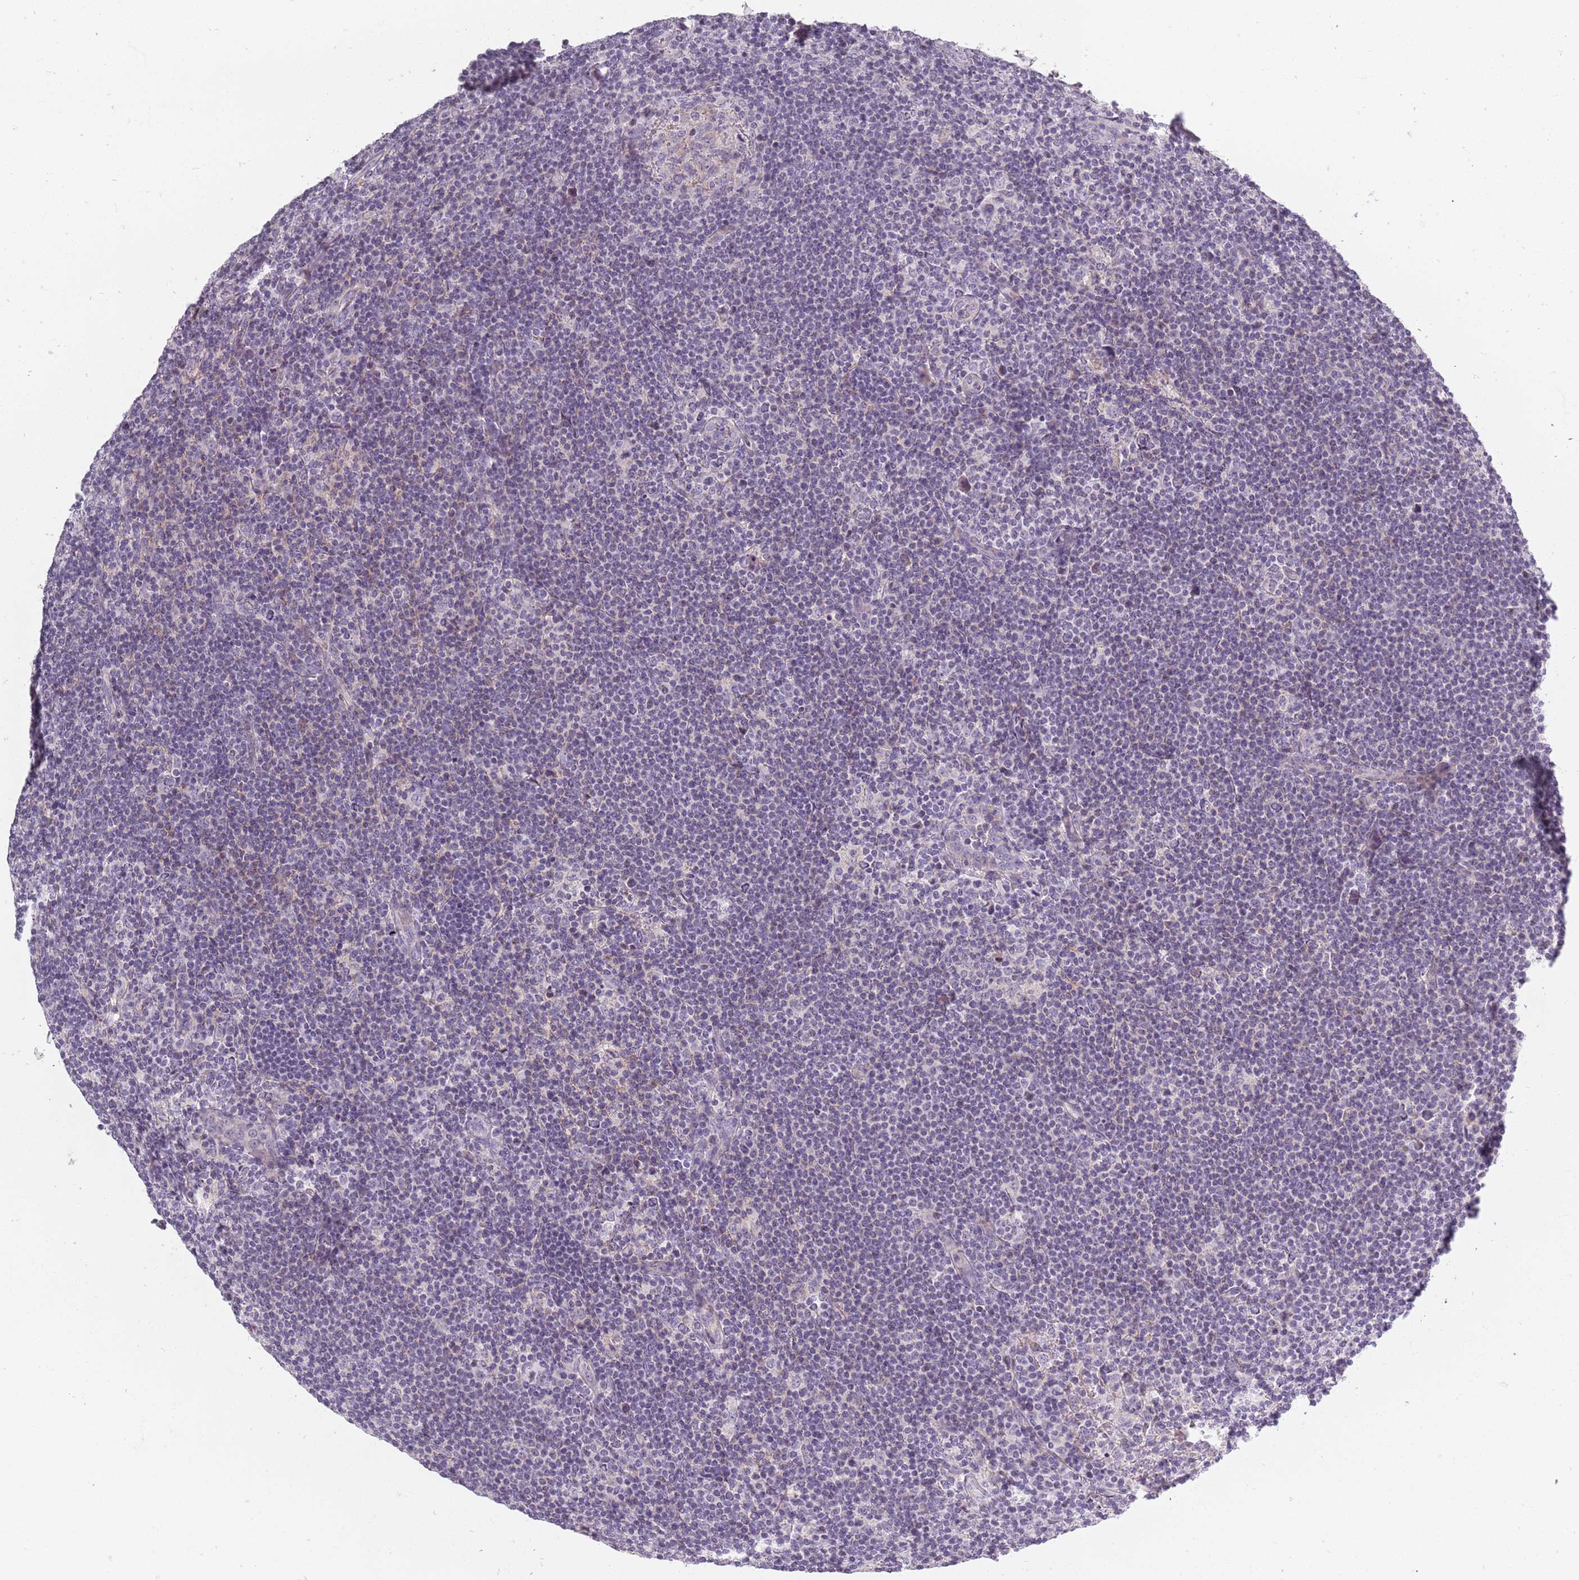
{"staining": {"intensity": "negative", "quantity": "none", "location": "none"}, "tissue": "lymphoma", "cell_type": "Tumor cells", "image_type": "cancer", "snomed": [{"axis": "morphology", "description": "Hodgkin's disease, NOS"}, {"axis": "topography", "description": "Lymph node"}], "caption": "Photomicrograph shows no protein staining in tumor cells of lymphoma tissue.", "gene": "SYNGR3", "patient": {"sex": "female", "age": 57}}